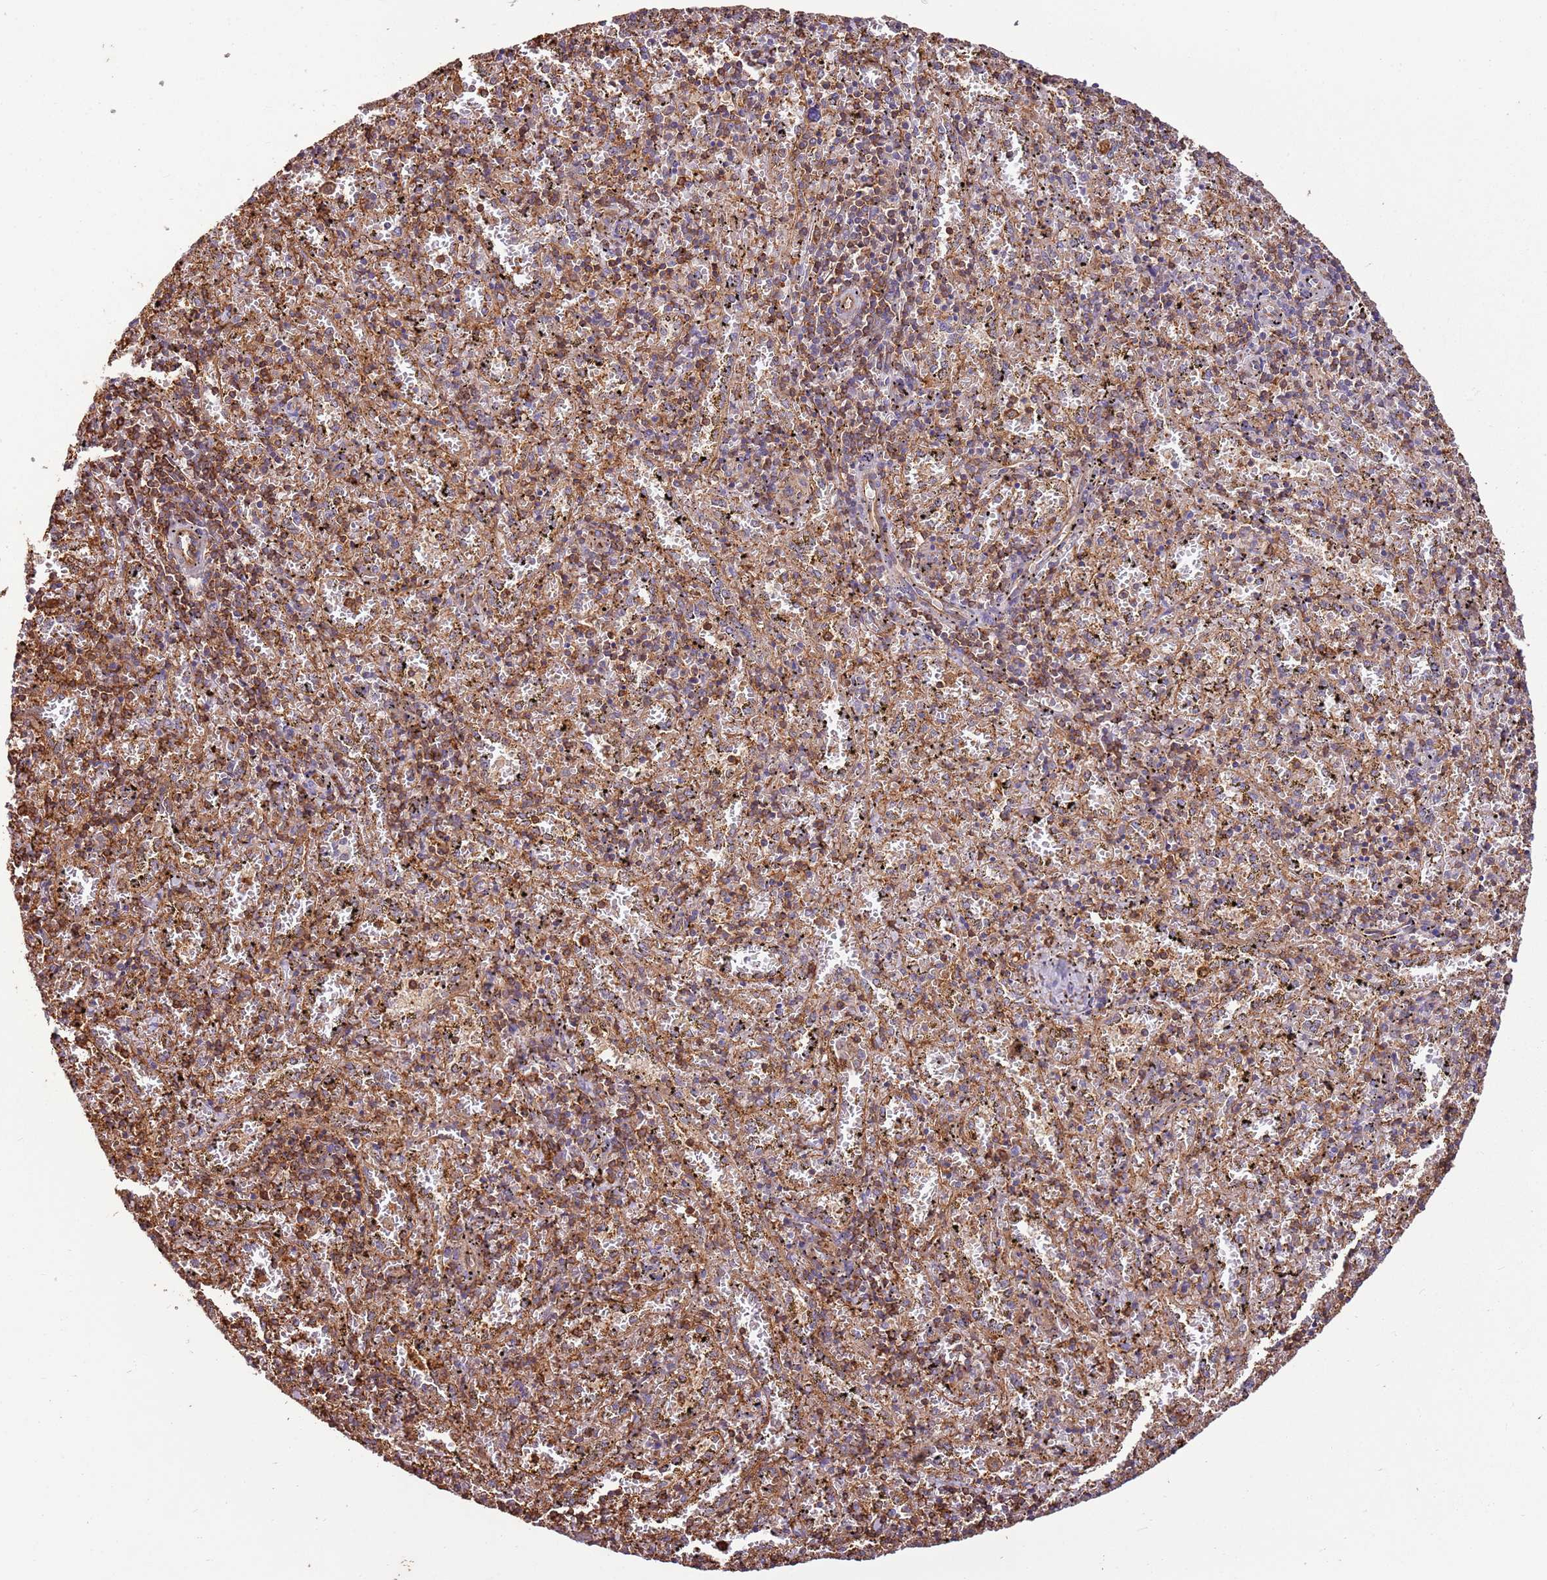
{"staining": {"intensity": "moderate", "quantity": ">75%", "location": "cytoplasmic/membranous"}, "tissue": "spleen", "cell_type": "Cells in red pulp", "image_type": "normal", "snomed": [{"axis": "morphology", "description": "Normal tissue, NOS"}, {"axis": "topography", "description": "Spleen"}], "caption": "Moderate cytoplasmic/membranous staining is present in approximately >75% of cells in red pulp in normal spleen.", "gene": "ACVR2A", "patient": {"sex": "male", "age": 11}}